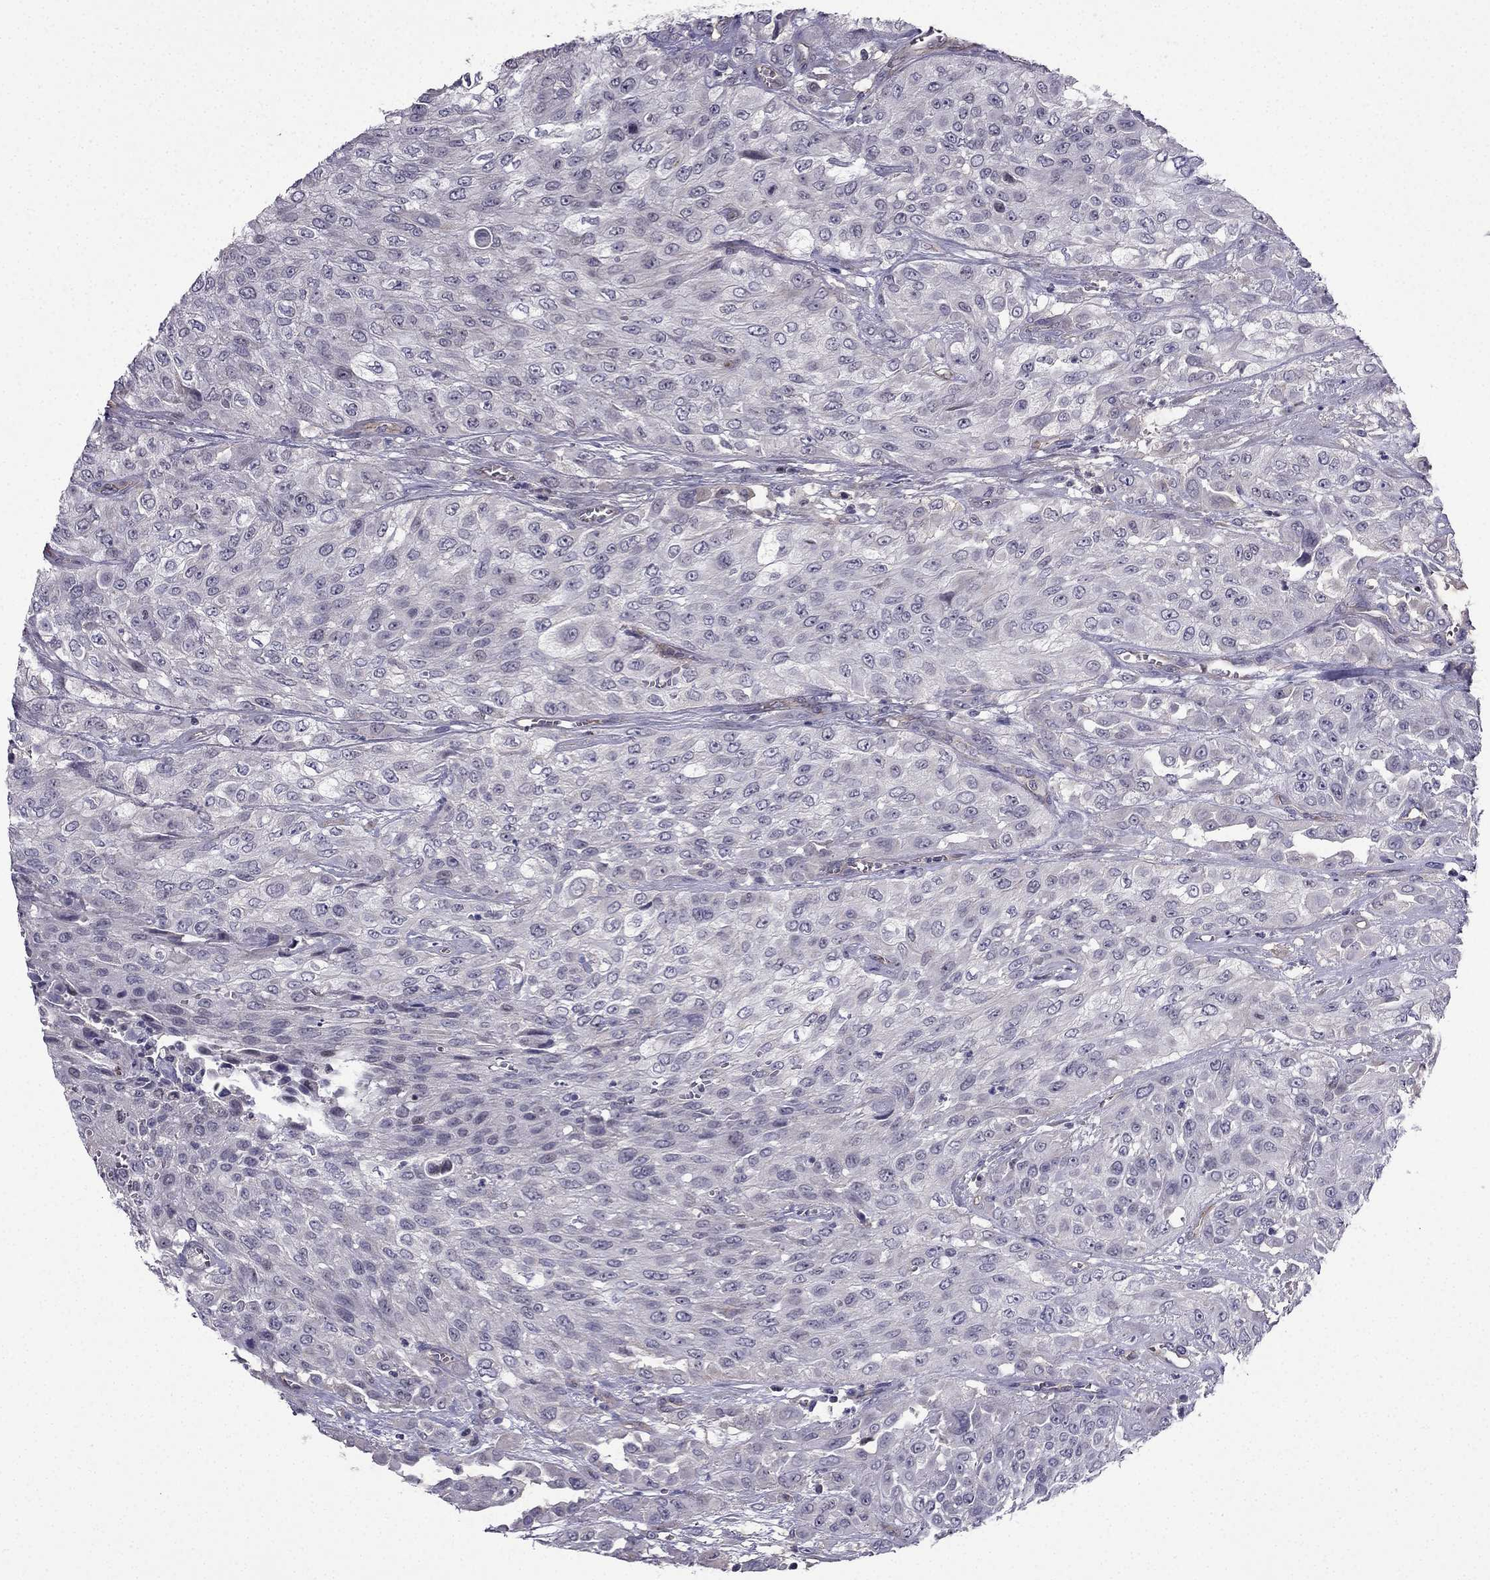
{"staining": {"intensity": "negative", "quantity": "none", "location": "none"}, "tissue": "urothelial cancer", "cell_type": "Tumor cells", "image_type": "cancer", "snomed": [{"axis": "morphology", "description": "Urothelial carcinoma, High grade"}, {"axis": "topography", "description": "Urinary bladder"}], "caption": "DAB immunohistochemical staining of human urothelial cancer demonstrates no significant staining in tumor cells. (DAB immunohistochemistry (IHC) with hematoxylin counter stain).", "gene": "SLC6A2", "patient": {"sex": "male", "age": 57}}